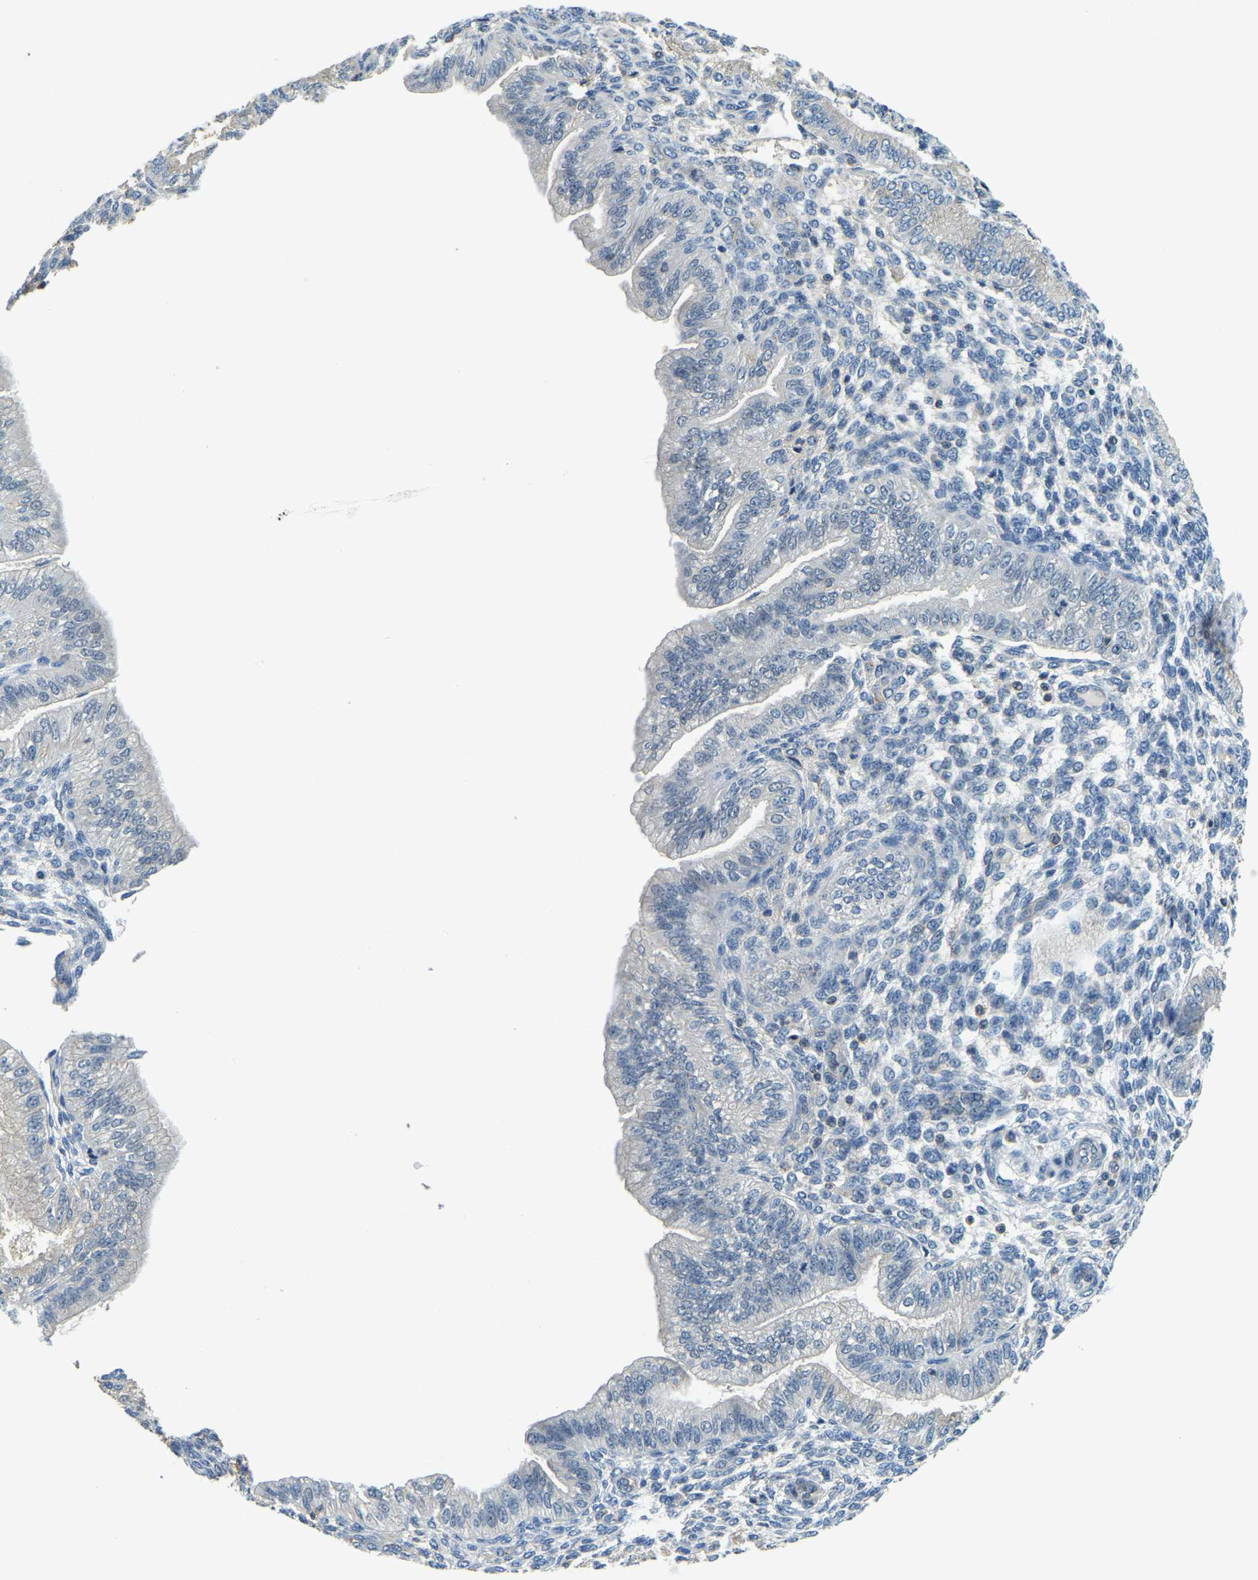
{"staining": {"intensity": "negative", "quantity": "none", "location": "none"}, "tissue": "endometrium", "cell_type": "Cells in endometrial stroma", "image_type": "normal", "snomed": [{"axis": "morphology", "description": "Normal tissue, NOS"}, {"axis": "topography", "description": "Endometrium"}], "caption": "DAB (3,3'-diaminobenzidine) immunohistochemical staining of benign endometrium displays no significant expression in cells in endometrial stroma. The staining is performed using DAB brown chromogen with nuclei counter-stained in using hematoxylin.", "gene": "RRP1", "patient": {"sex": "female", "age": 39}}